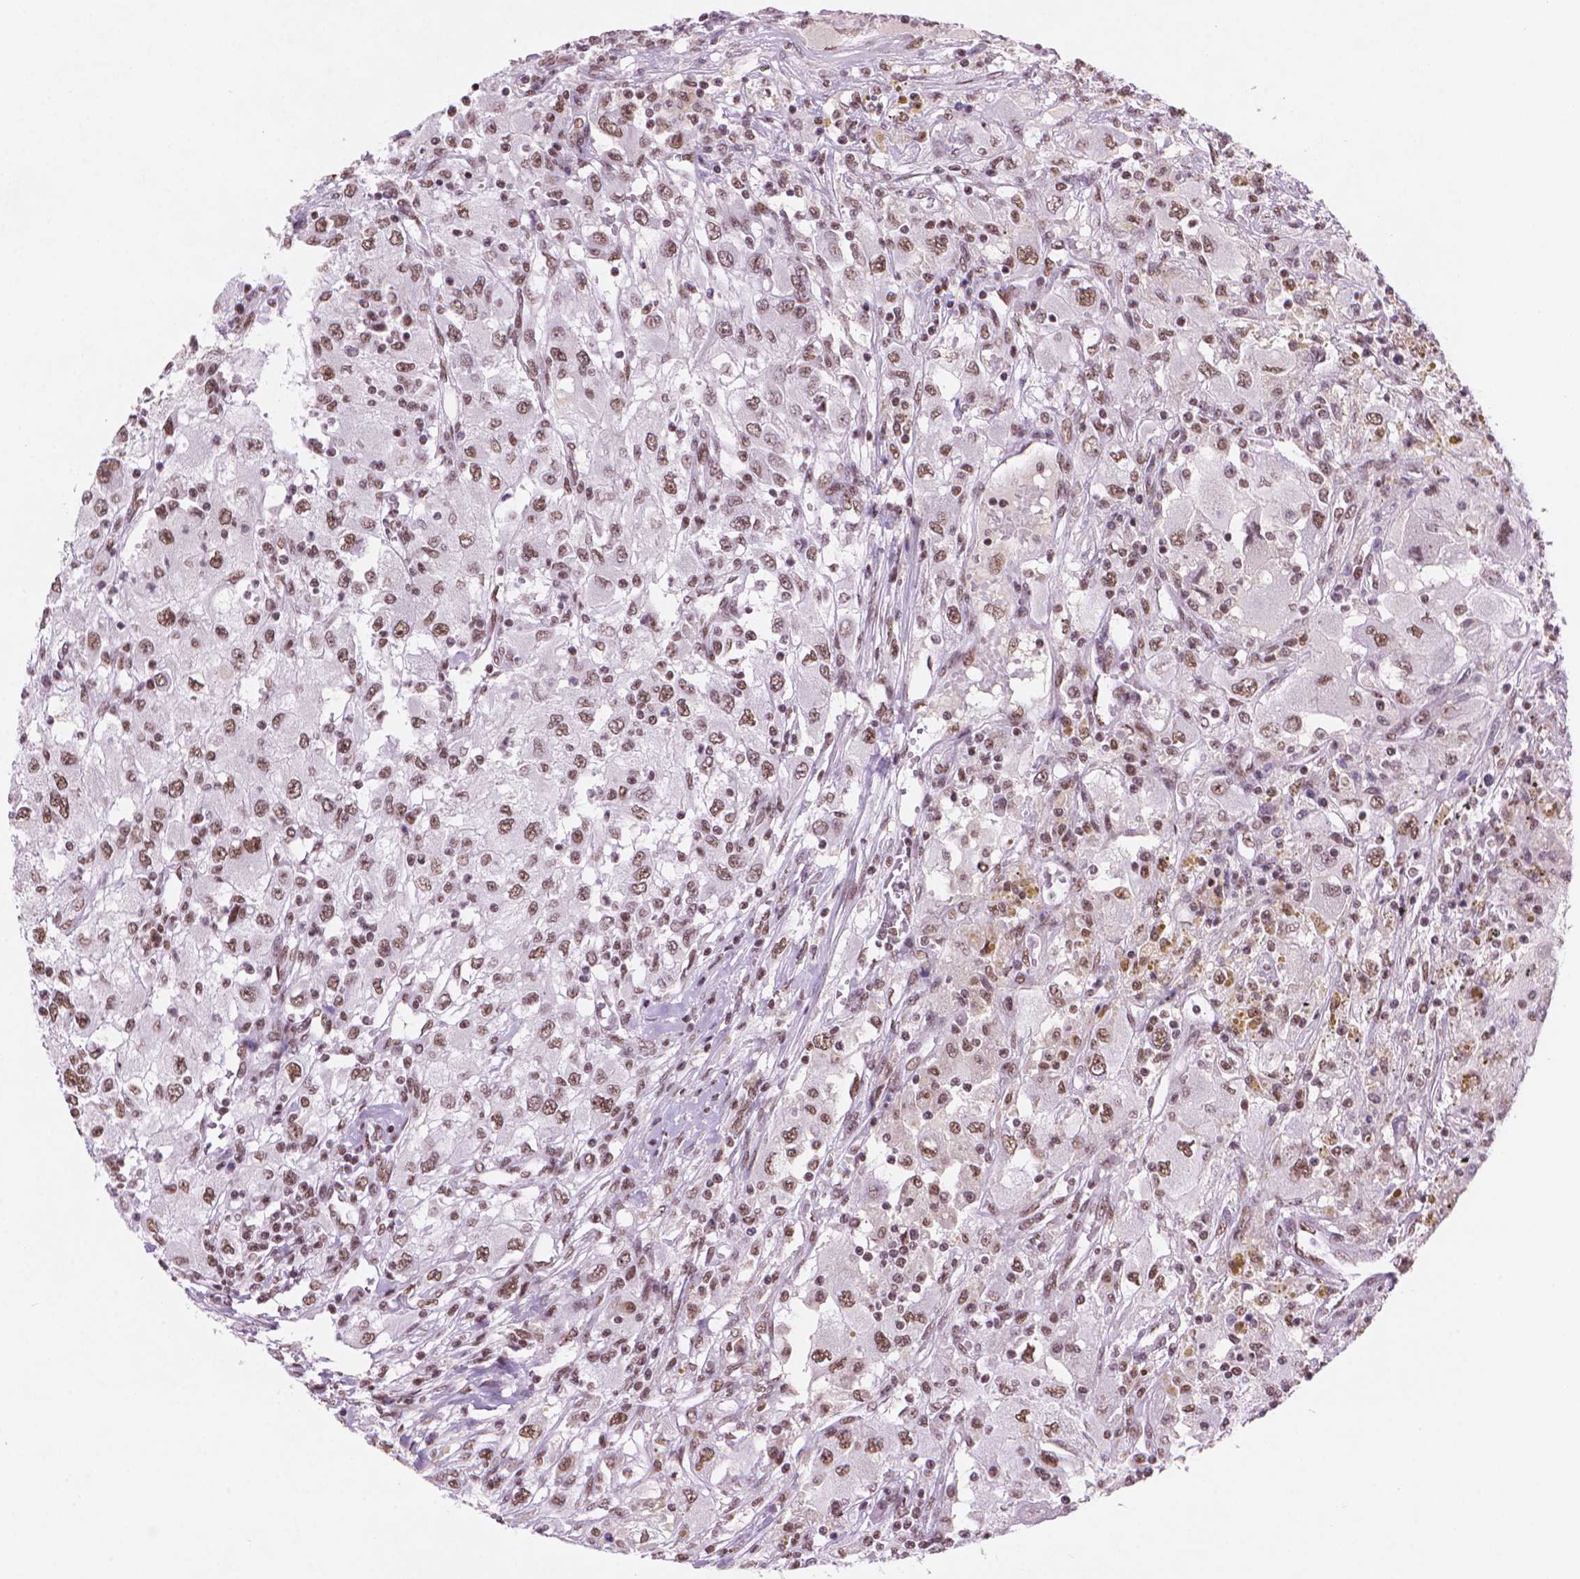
{"staining": {"intensity": "moderate", "quantity": ">75%", "location": "nuclear"}, "tissue": "renal cancer", "cell_type": "Tumor cells", "image_type": "cancer", "snomed": [{"axis": "morphology", "description": "Adenocarcinoma, NOS"}, {"axis": "topography", "description": "Kidney"}], "caption": "Human renal cancer (adenocarcinoma) stained for a protein (brown) shows moderate nuclear positive positivity in approximately >75% of tumor cells.", "gene": "RPA4", "patient": {"sex": "female", "age": 67}}